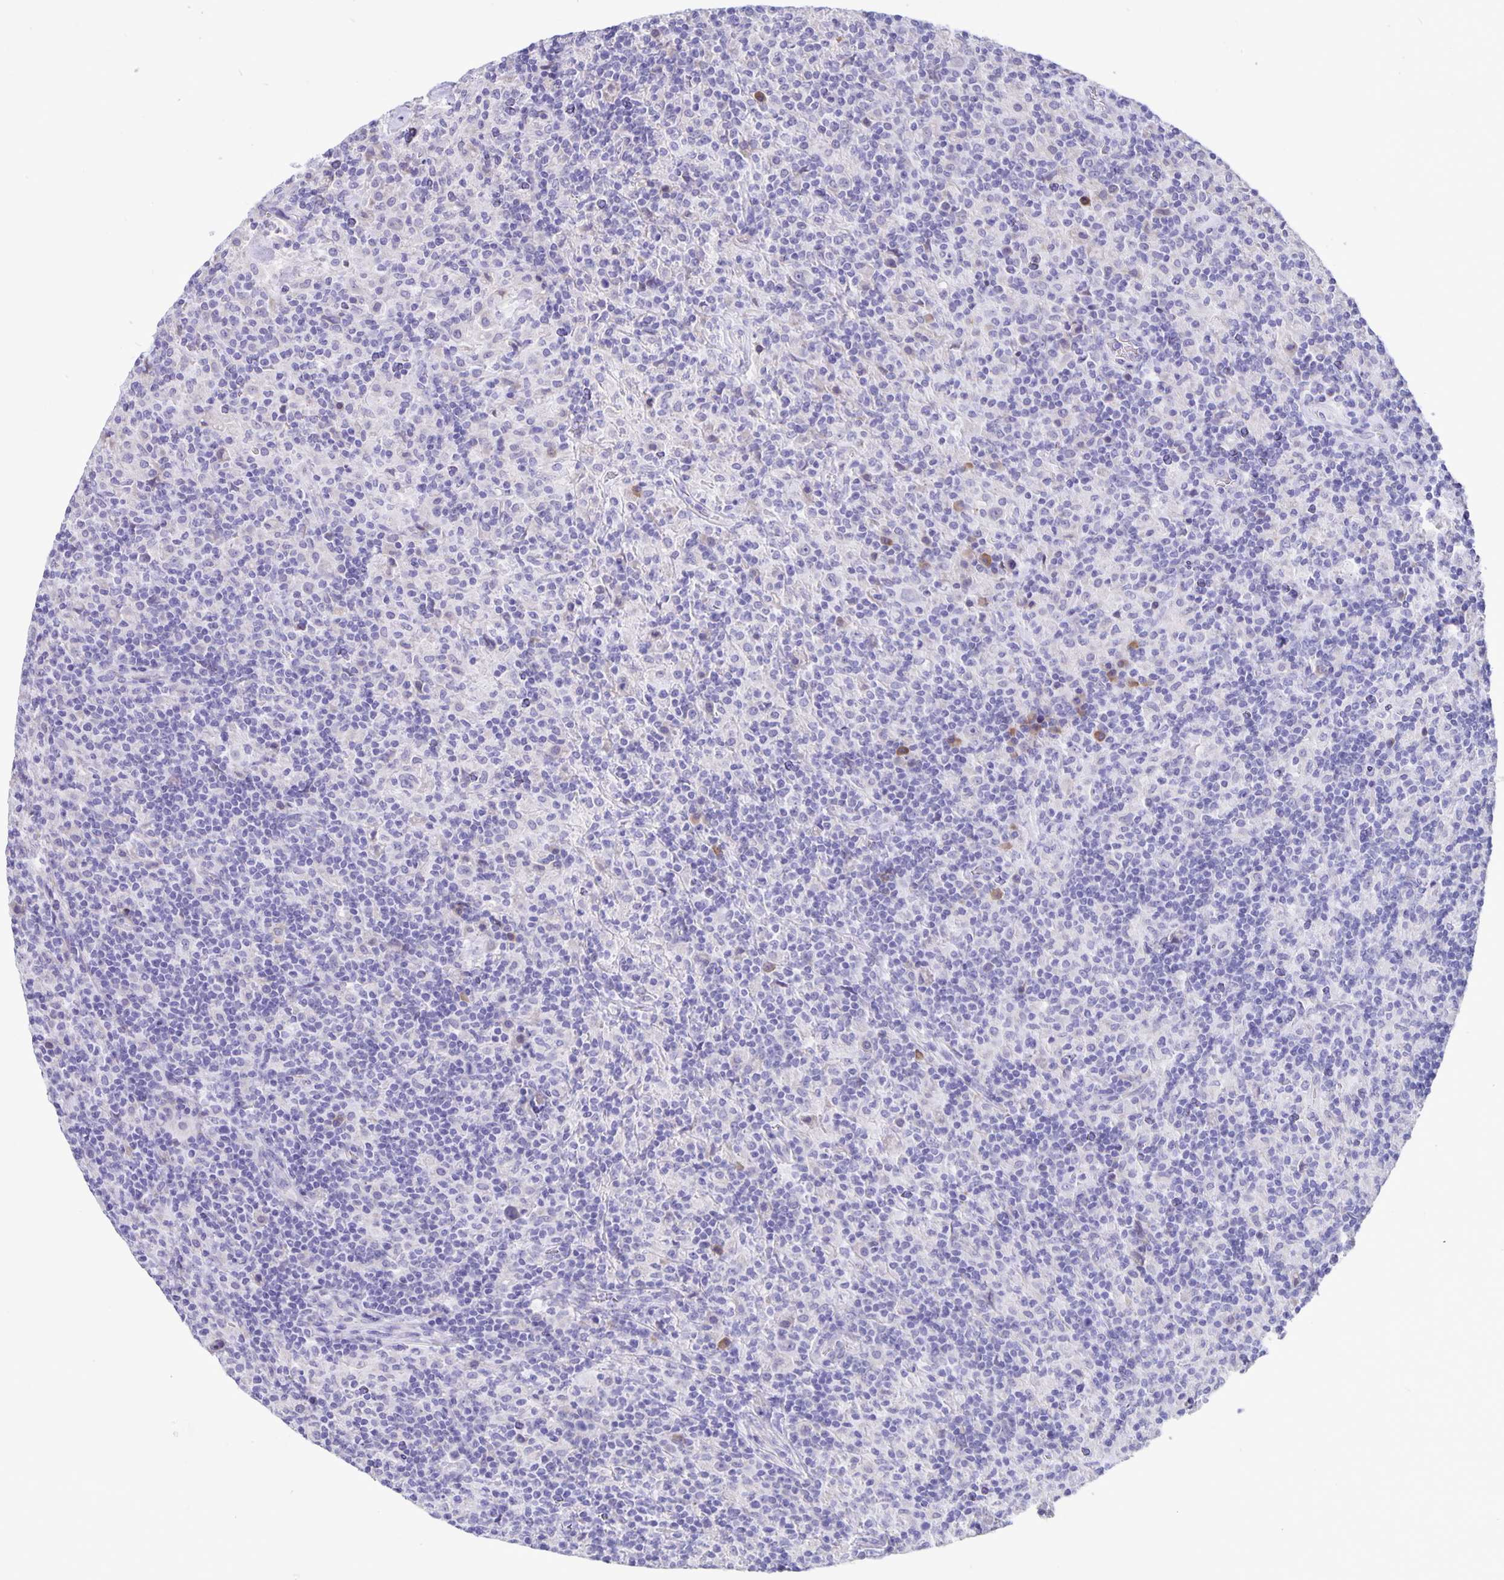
{"staining": {"intensity": "negative", "quantity": "none", "location": "none"}, "tissue": "lymphoma", "cell_type": "Tumor cells", "image_type": "cancer", "snomed": [{"axis": "morphology", "description": "Hodgkin's disease, NOS"}, {"axis": "topography", "description": "Lymph node"}], "caption": "This is a photomicrograph of immunohistochemistry (IHC) staining of Hodgkin's disease, which shows no staining in tumor cells.", "gene": "ERMN", "patient": {"sex": "male", "age": 70}}